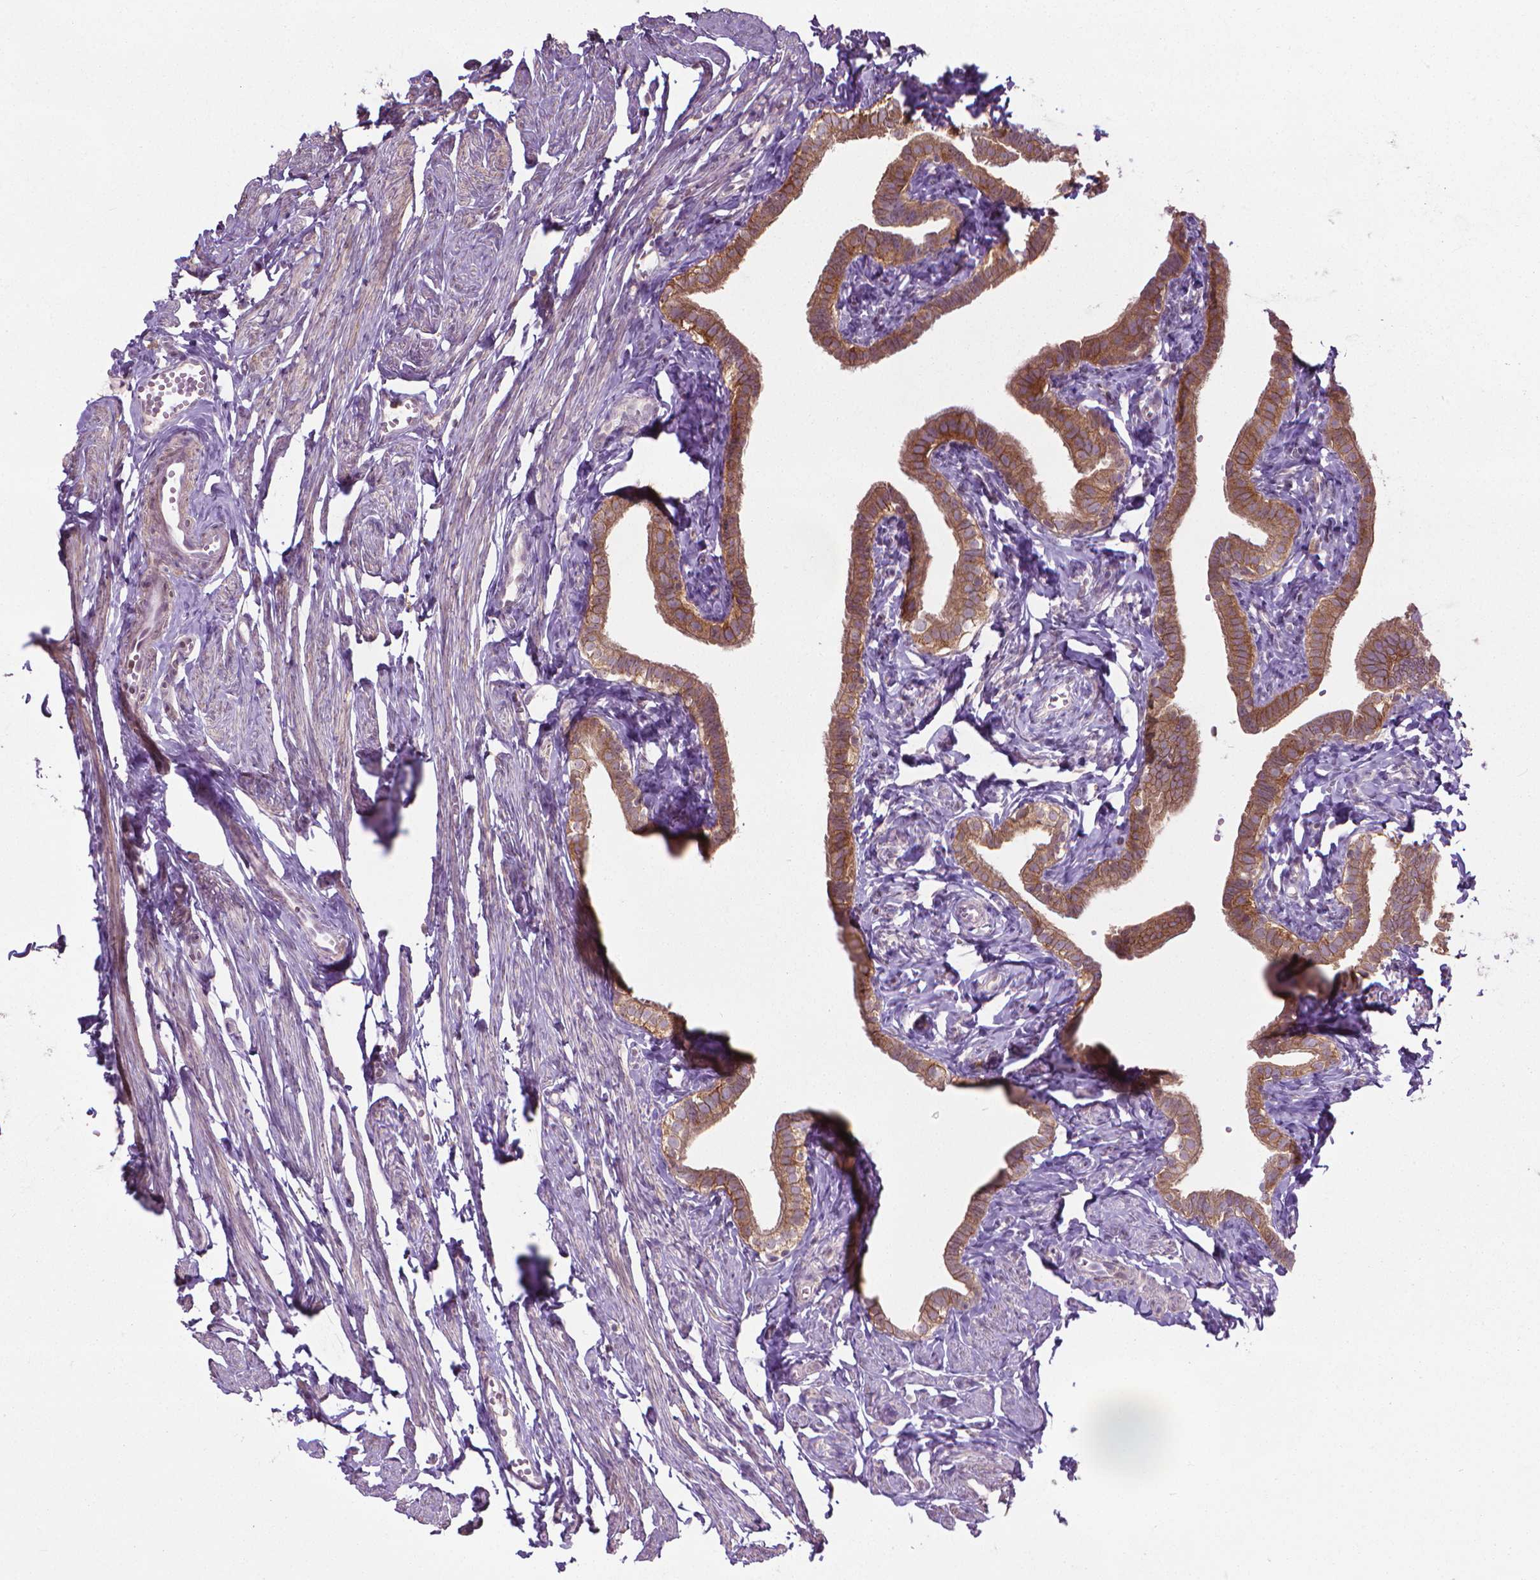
{"staining": {"intensity": "strong", "quantity": ">75%", "location": "cytoplasmic/membranous"}, "tissue": "fallopian tube", "cell_type": "Glandular cells", "image_type": "normal", "snomed": [{"axis": "morphology", "description": "Normal tissue, NOS"}, {"axis": "topography", "description": "Fallopian tube"}], "caption": "Immunohistochemistry (DAB (3,3'-diaminobenzidine)) staining of benign human fallopian tube demonstrates strong cytoplasmic/membranous protein expression in about >75% of glandular cells.", "gene": "PRAG1", "patient": {"sex": "female", "age": 41}}